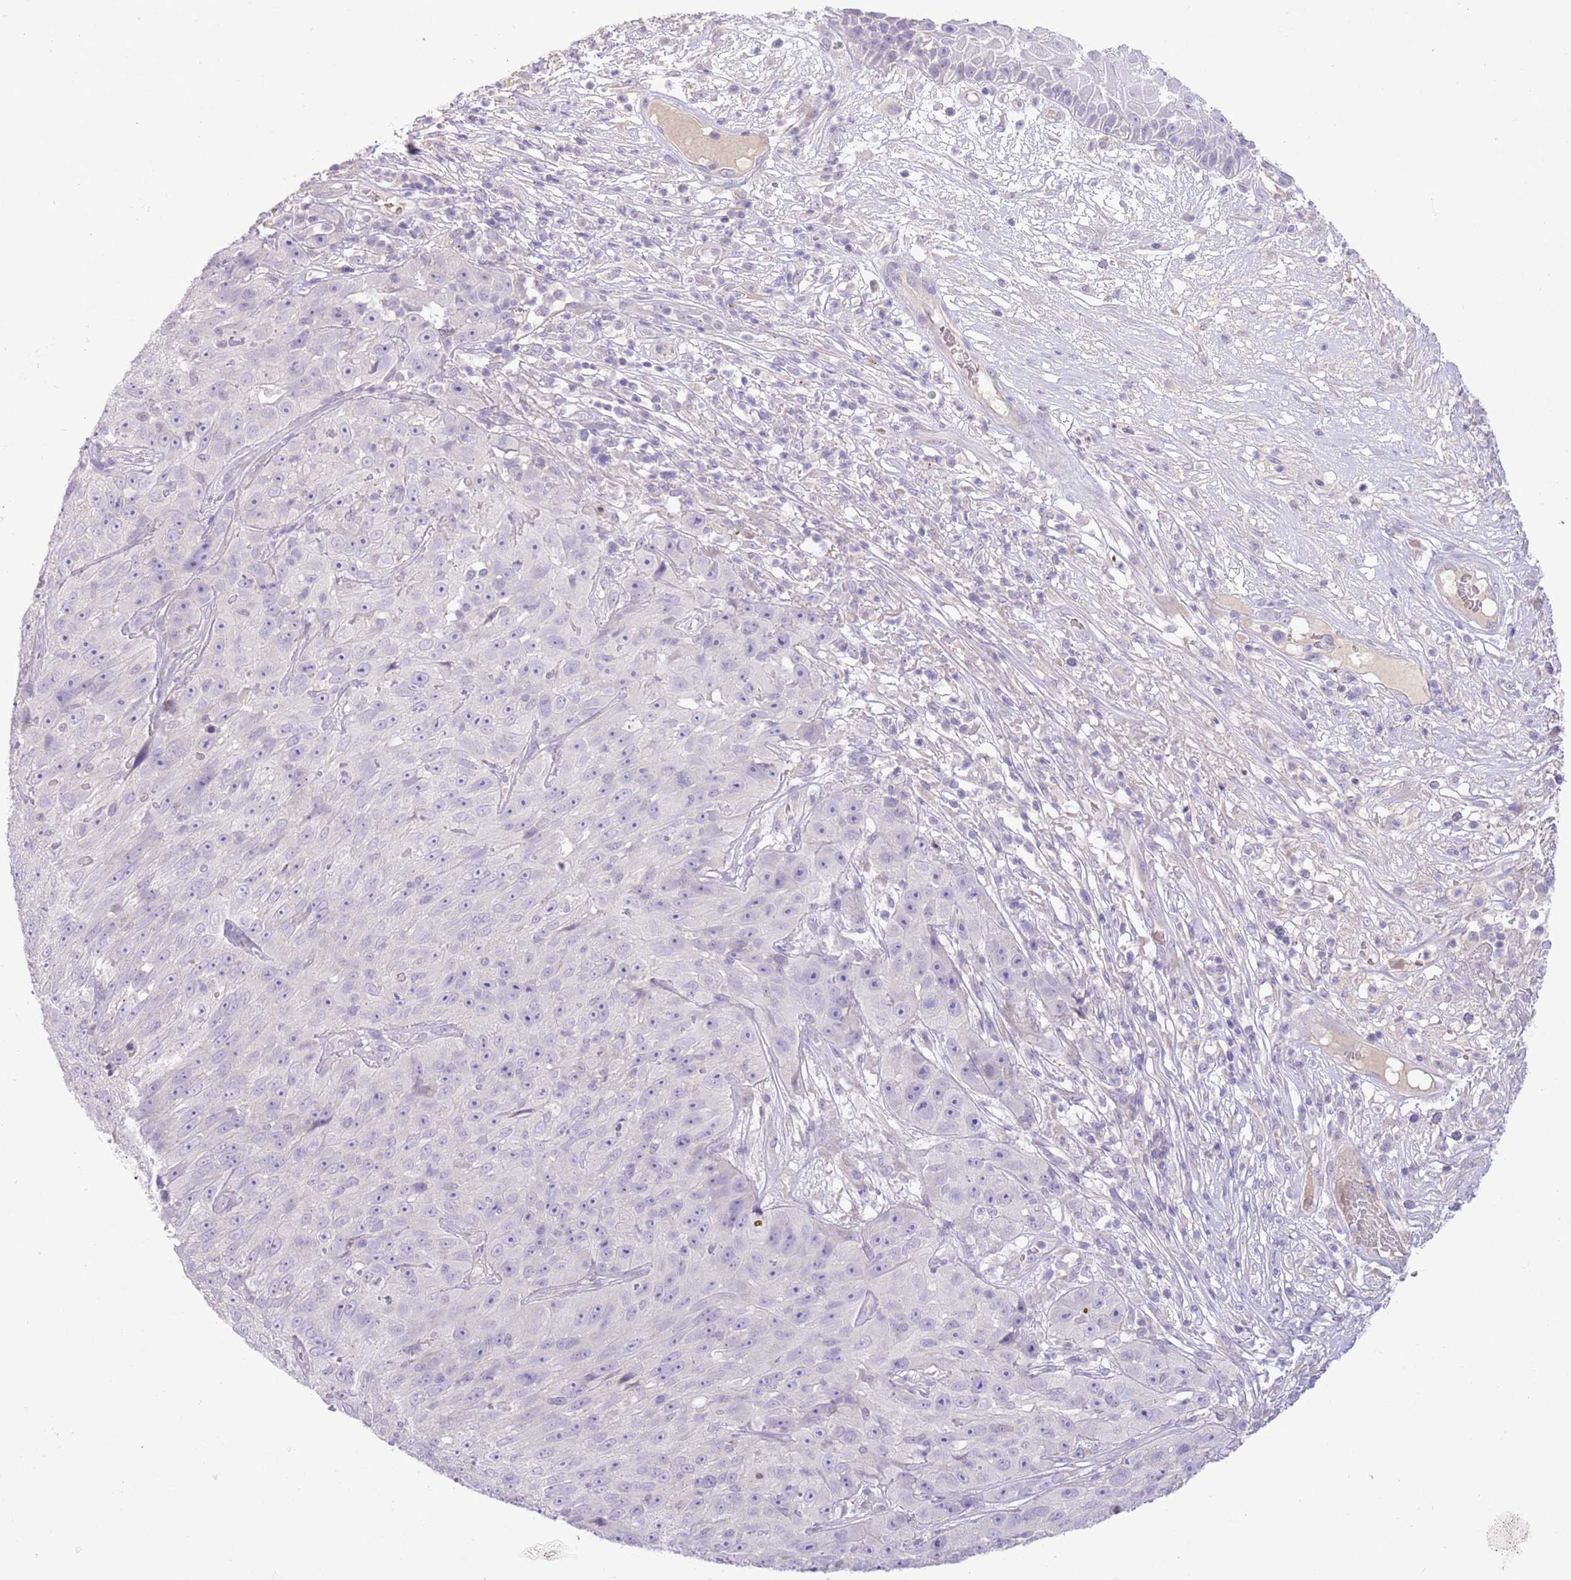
{"staining": {"intensity": "negative", "quantity": "none", "location": "none"}, "tissue": "skin cancer", "cell_type": "Tumor cells", "image_type": "cancer", "snomed": [{"axis": "morphology", "description": "Squamous cell carcinoma, NOS"}, {"axis": "topography", "description": "Skin"}], "caption": "The micrograph displays no significant positivity in tumor cells of squamous cell carcinoma (skin). The staining is performed using DAB brown chromogen with nuclei counter-stained in using hematoxylin.", "gene": "SFTPA1", "patient": {"sex": "female", "age": 87}}